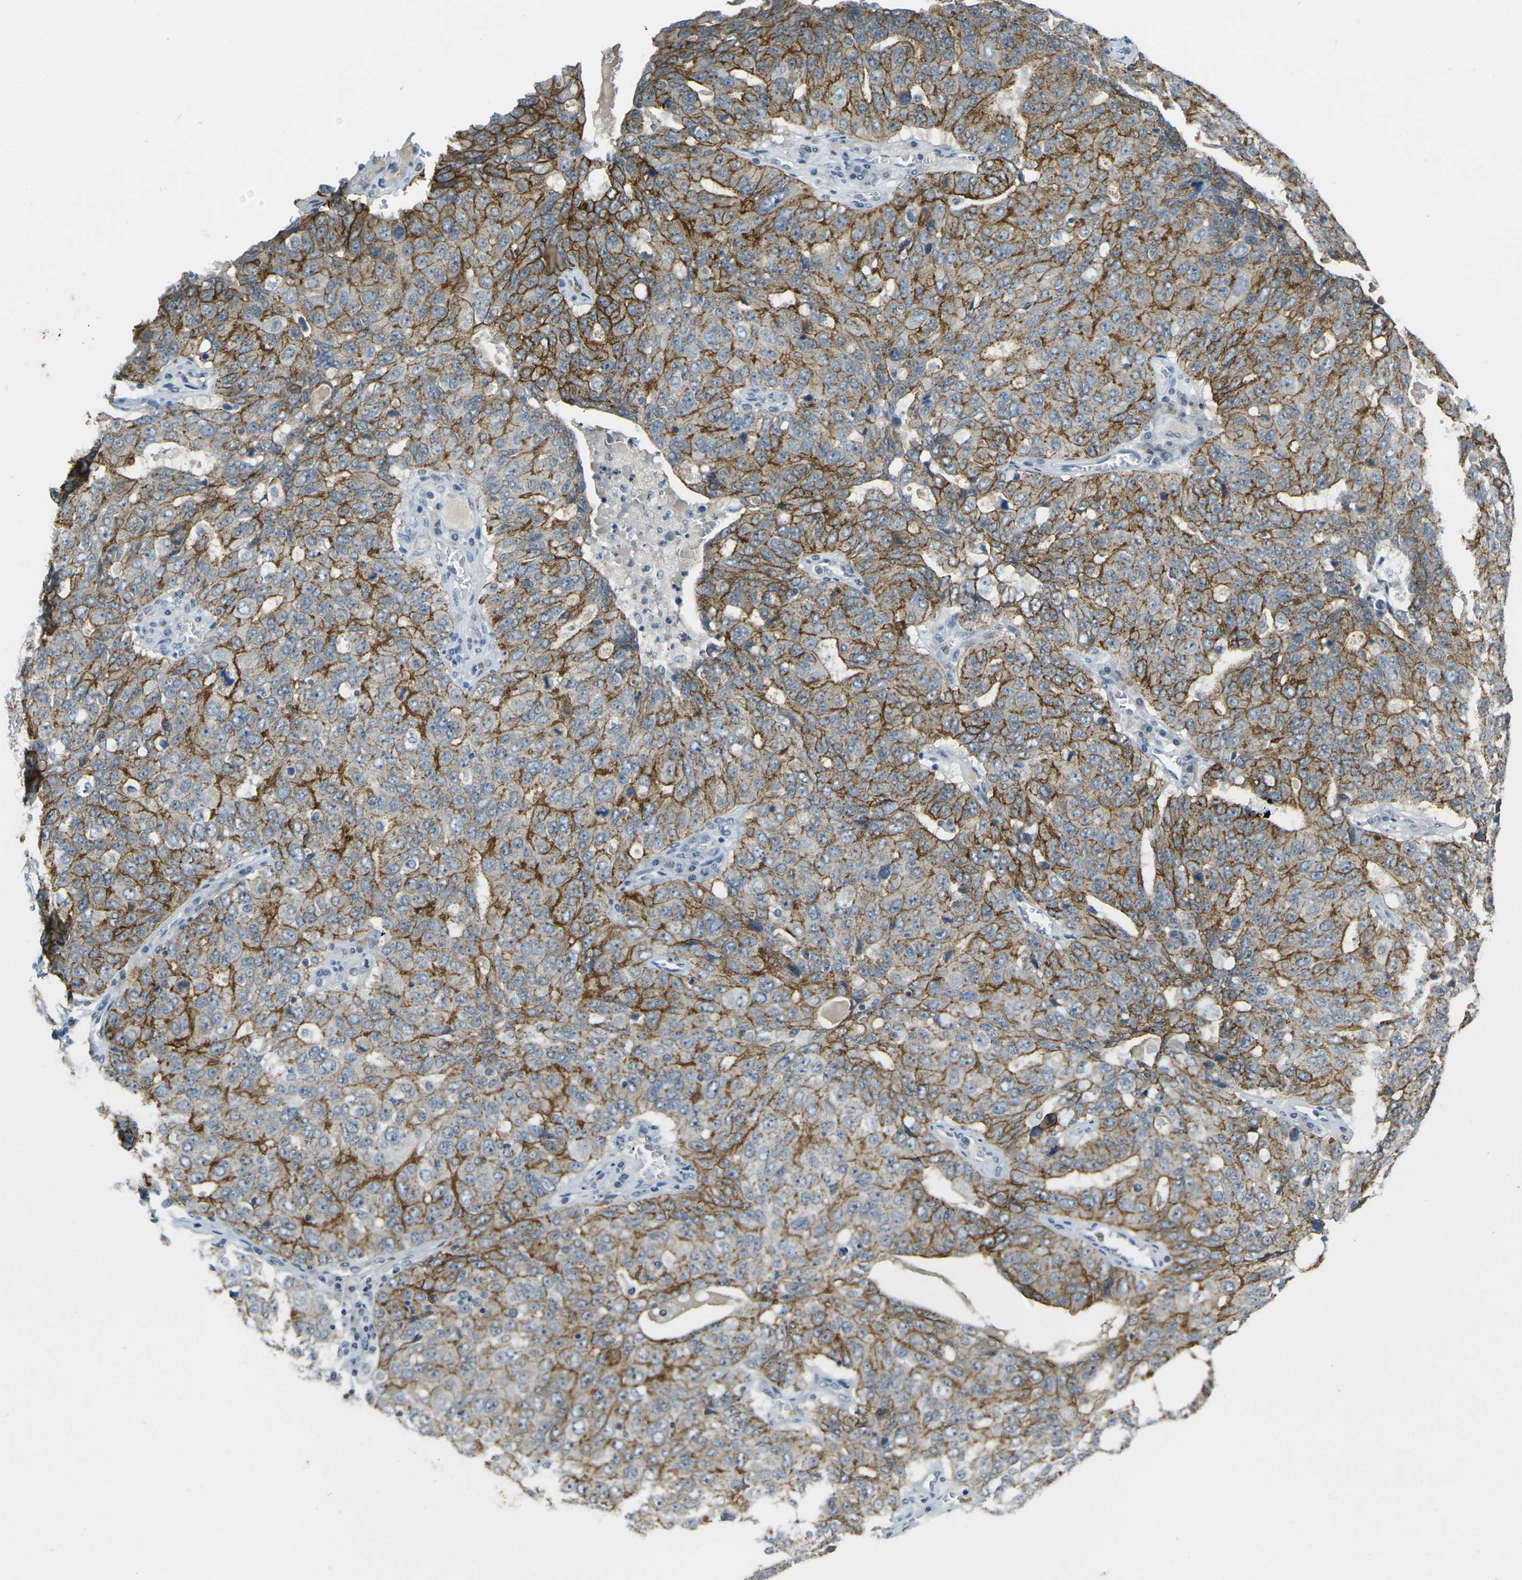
{"staining": {"intensity": "strong", "quantity": "25%-75%", "location": "cytoplasmic/membranous"}, "tissue": "ovarian cancer", "cell_type": "Tumor cells", "image_type": "cancer", "snomed": [{"axis": "morphology", "description": "Carcinoma, endometroid"}, {"axis": "topography", "description": "Ovary"}], "caption": "The histopathology image exhibits staining of ovarian cancer (endometroid carcinoma), revealing strong cytoplasmic/membranous protein expression (brown color) within tumor cells.", "gene": "SPTBN2", "patient": {"sex": "female", "age": 62}}